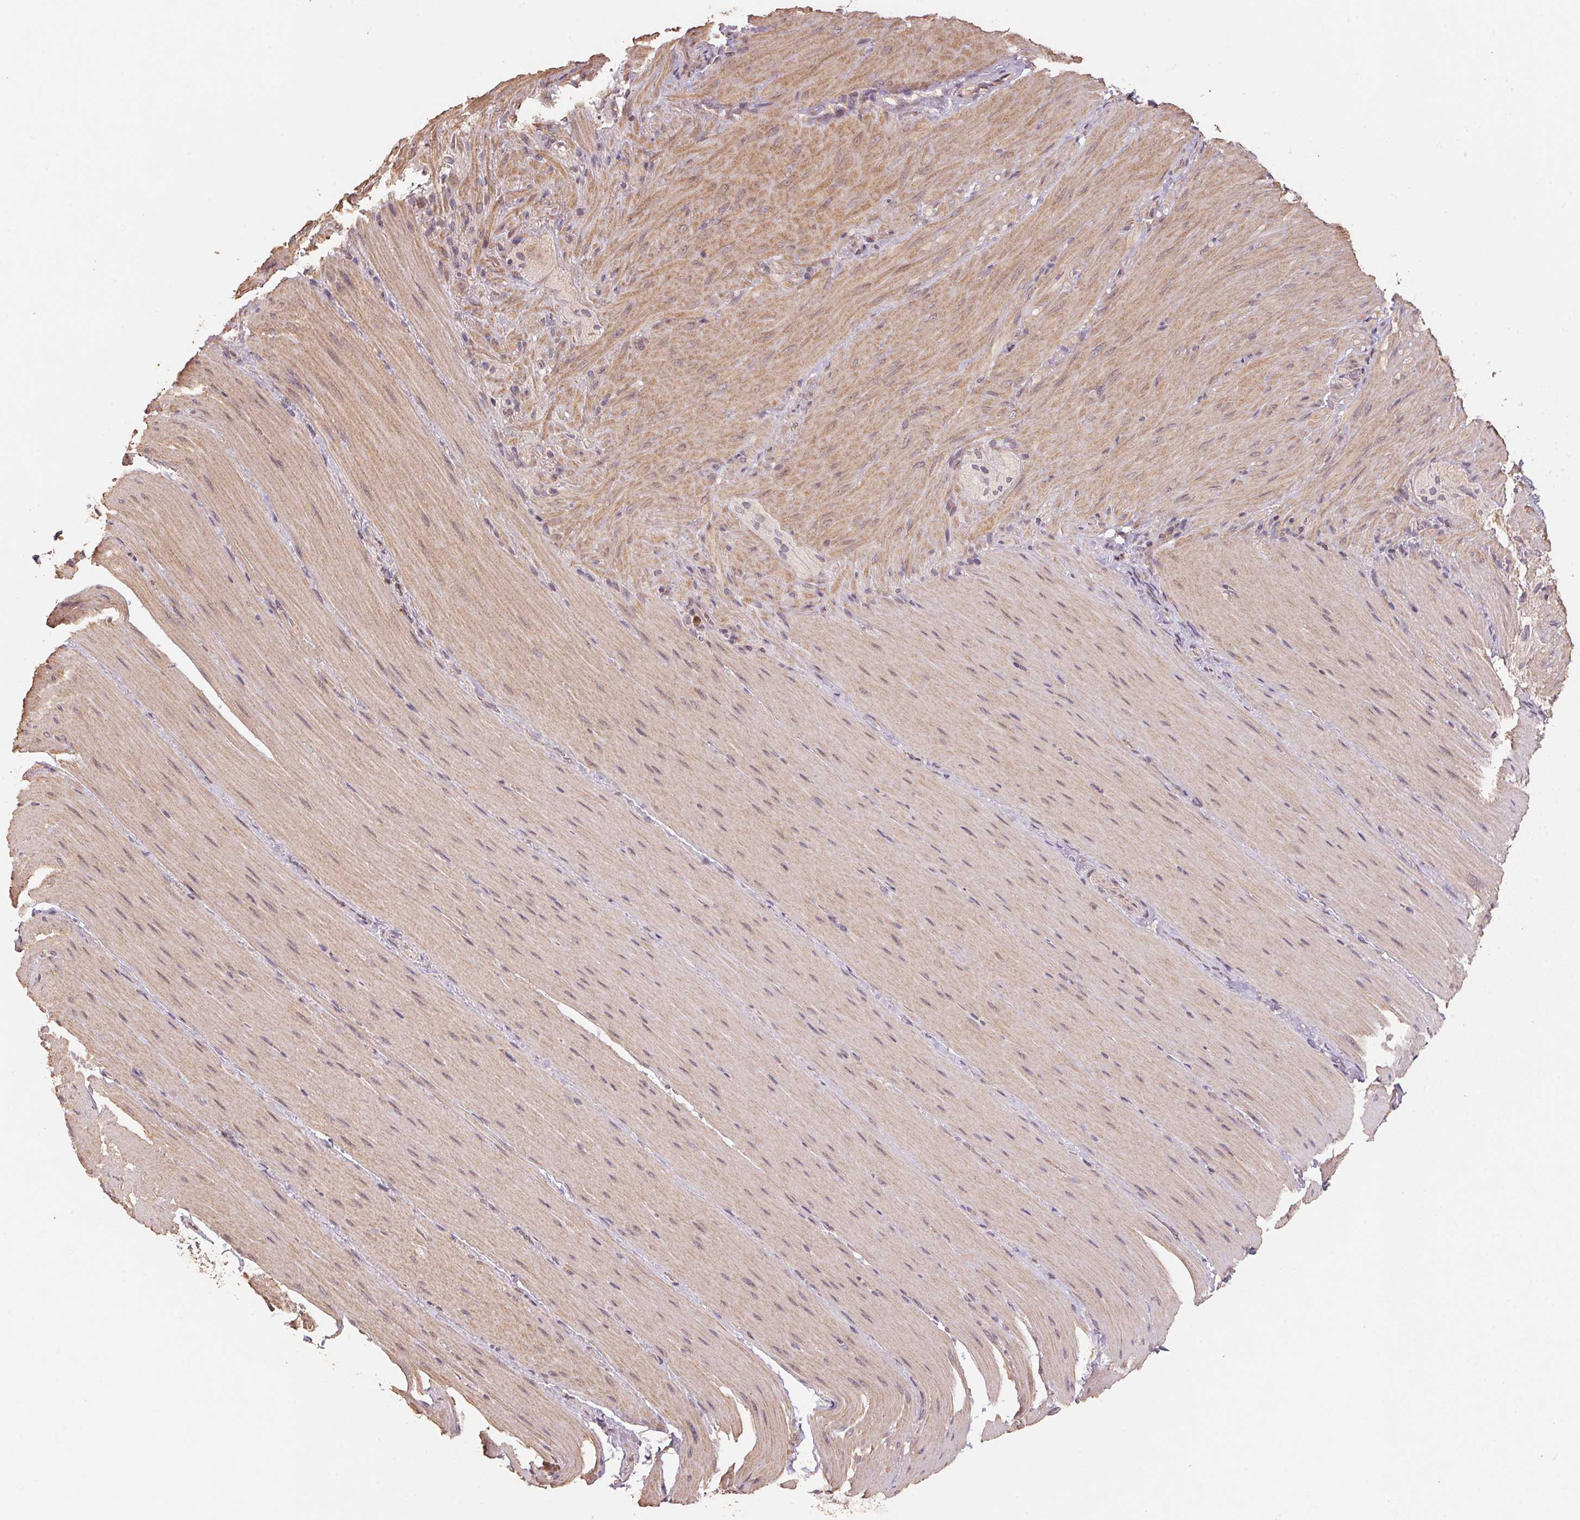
{"staining": {"intensity": "weak", "quantity": ">75%", "location": "cytoplasmic/membranous"}, "tissue": "smooth muscle", "cell_type": "Smooth muscle cells", "image_type": "normal", "snomed": [{"axis": "morphology", "description": "Normal tissue, NOS"}, {"axis": "topography", "description": "Smooth muscle"}, {"axis": "topography", "description": "Colon"}], "caption": "Immunohistochemistry (IHC) of normal smooth muscle displays low levels of weak cytoplasmic/membranous staining in about >75% of smooth muscle cells. The staining is performed using DAB (3,3'-diaminobenzidine) brown chromogen to label protein expression. The nuclei are counter-stained blue using hematoxylin.", "gene": "CENPF", "patient": {"sex": "male", "age": 73}}